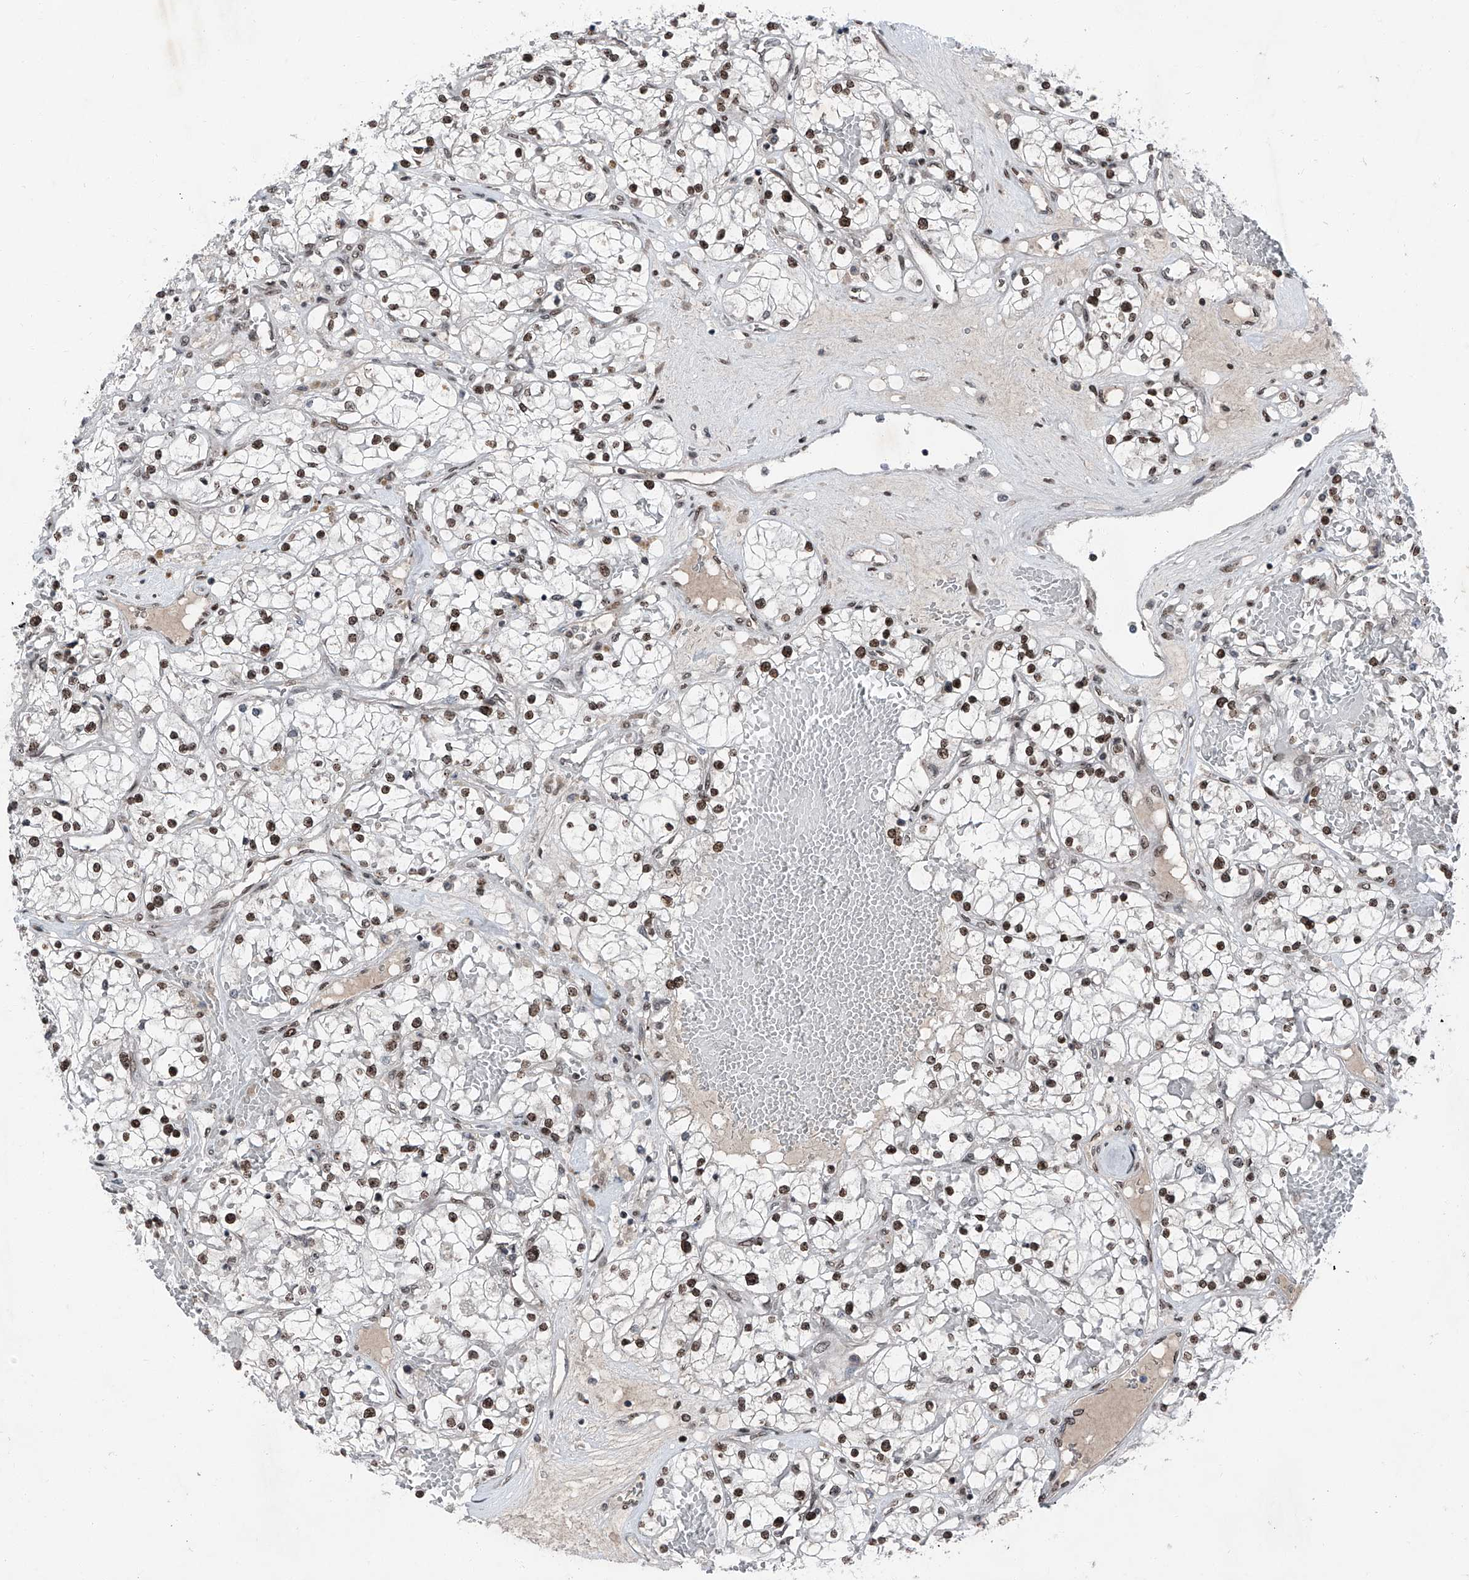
{"staining": {"intensity": "strong", "quantity": ">75%", "location": "nuclear"}, "tissue": "renal cancer", "cell_type": "Tumor cells", "image_type": "cancer", "snomed": [{"axis": "morphology", "description": "Normal tissue, NOS"}, {"axis": "morphology", "description": "Adenocarcinoma, NOS"}, {"axis": "topography", "description": "Kidney"}], "caption": "Brown immunohistochemical staining in renal adenocarcinoma reveals strong nuclear staining in about >75% of tumor cells.", "gene": "BMI1", "patient": {"sex": "male", "age": 68}}